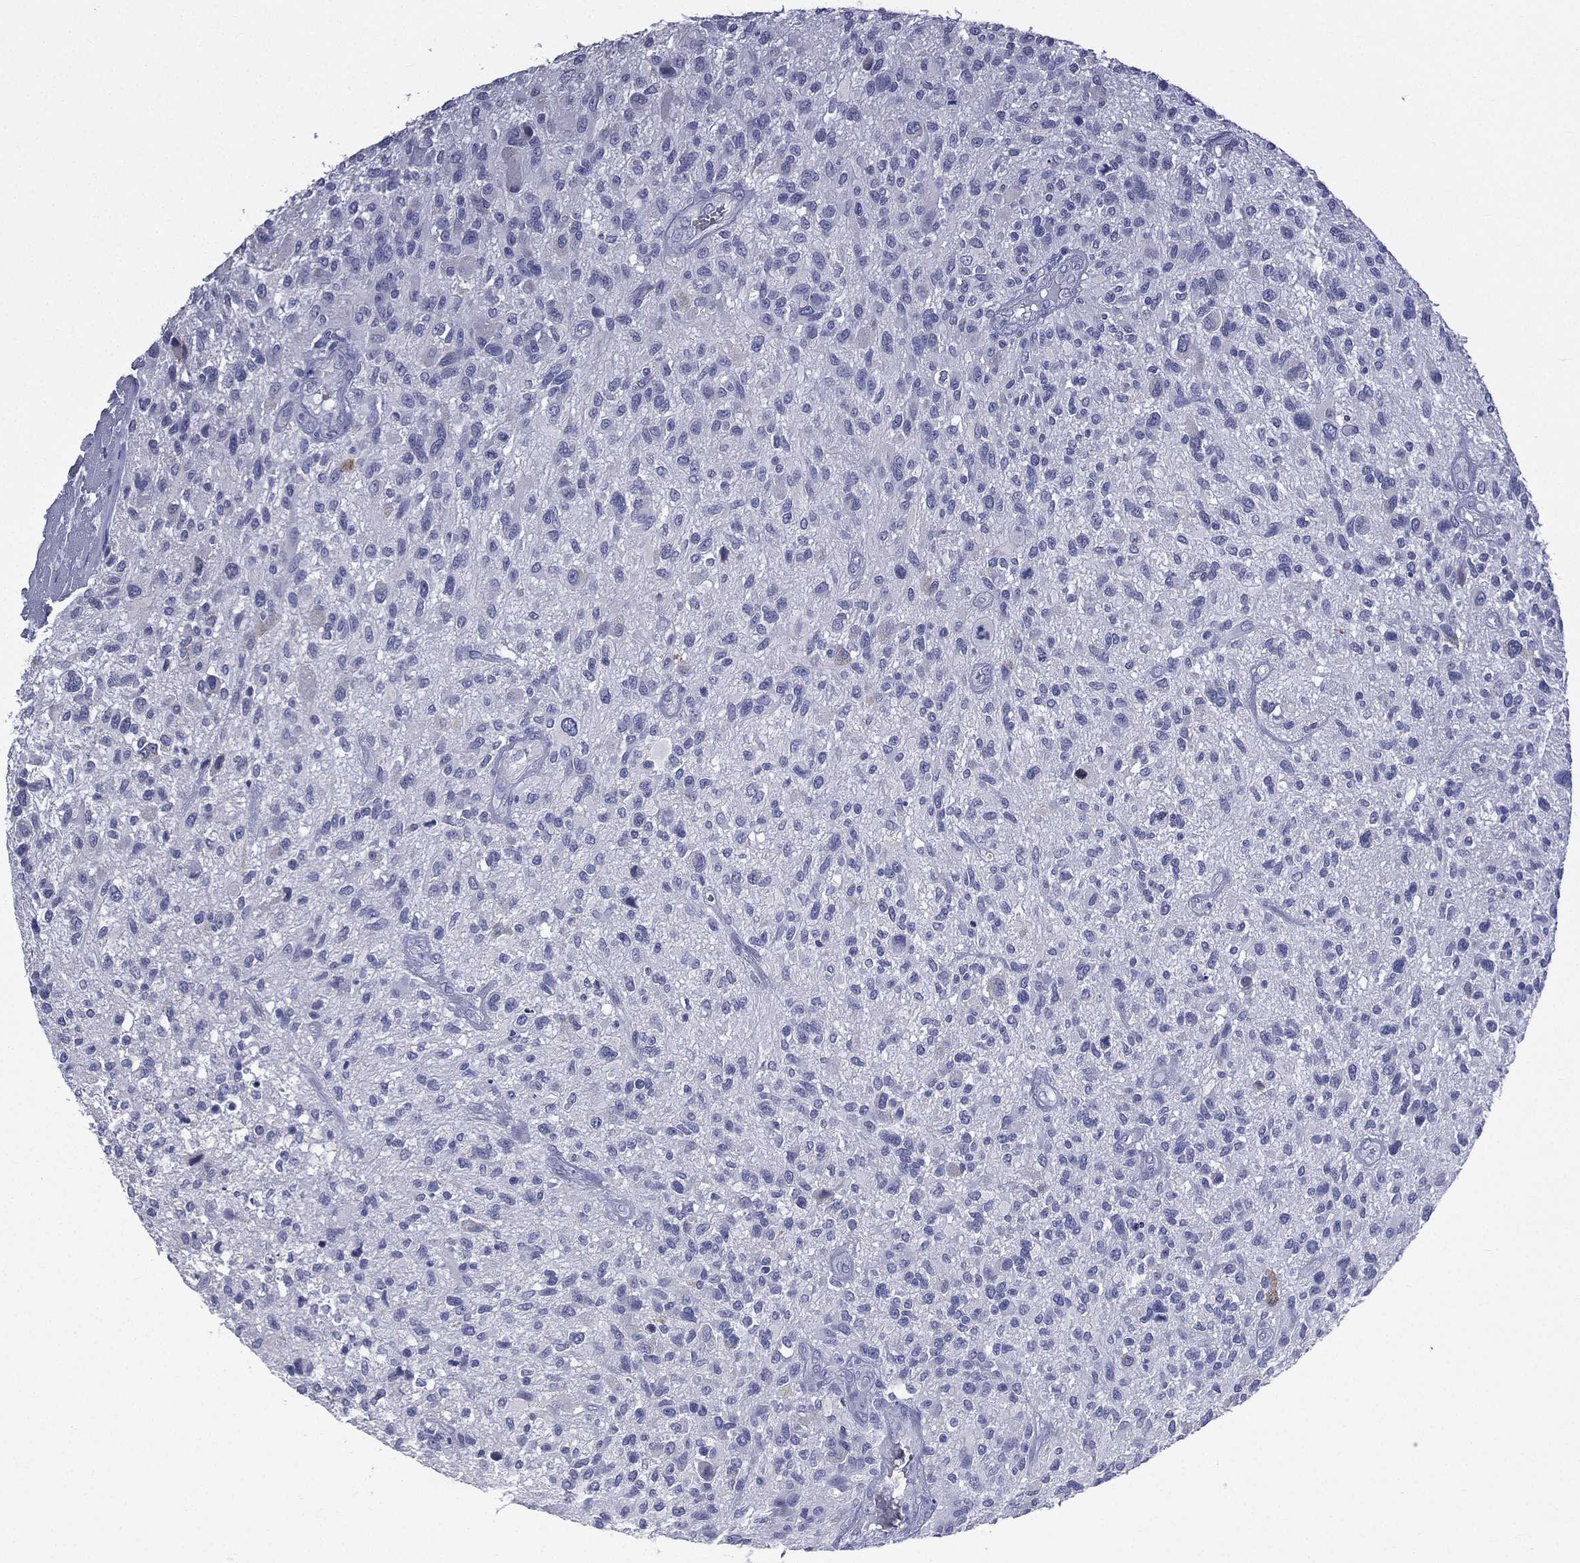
{"staining": {"intensity": "negative", "quantity": "none", "location": "none"}, "tissue": "glioma", "cell_type": "Tumor cells", "image_type": "cancer", "snomed": [{"axis": "morphology", "description": "Glioma, malignant, High grade"}, {"axis": "topography", "description": "Brain"}], "caption": "Protein analysis of glioma displays no significant expression in tumor cells.", "gene": "CES2", "patient": {"sex": "male", "age": 47}}